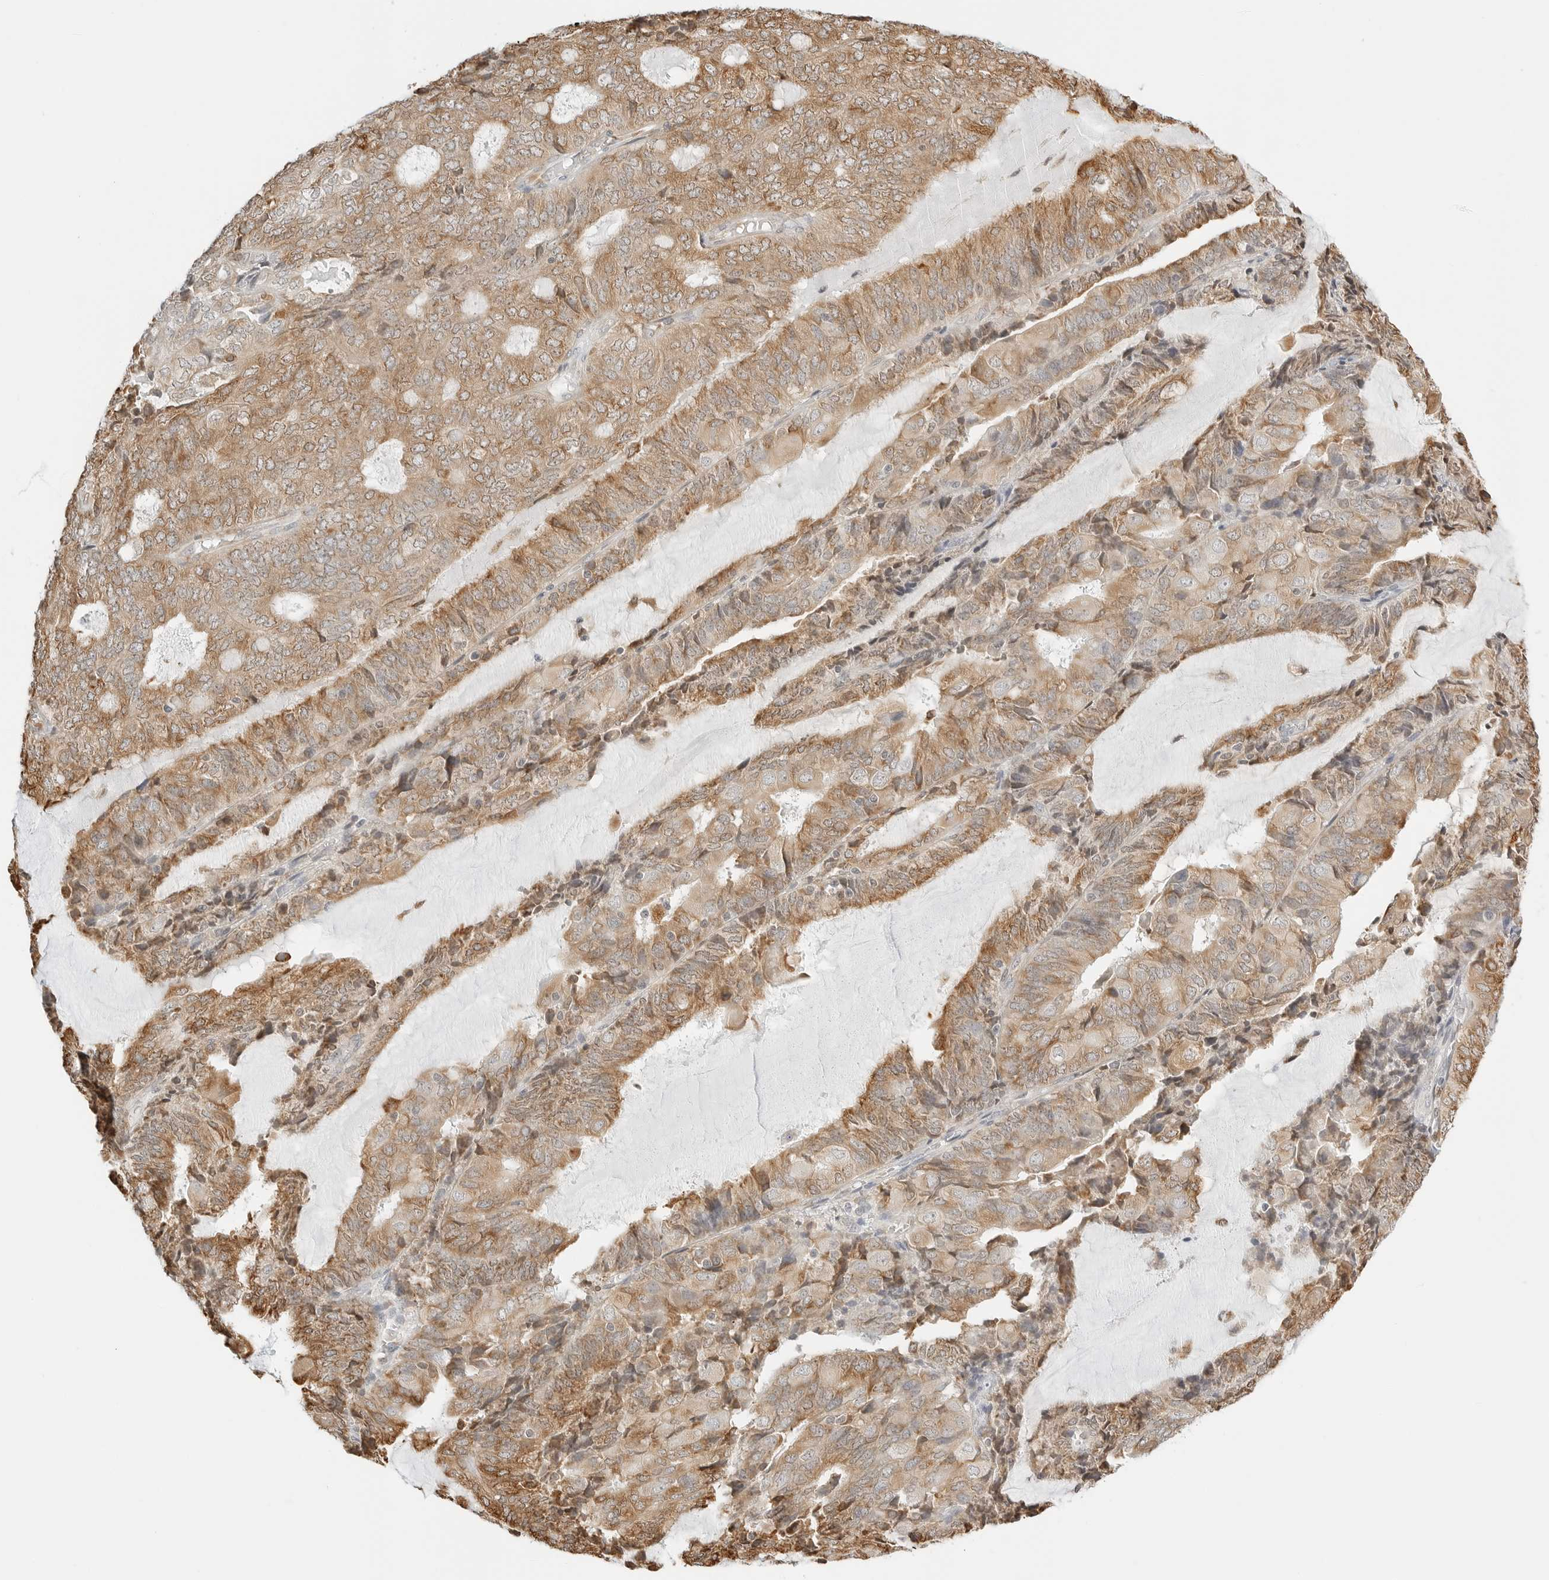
{"staining": {"intensity": "moderate", "quantity": ">75%", "location": "cytoplasmic/membranous"}, "tissue": "endometrial cancer", "cell_type": "Tumor cells", "image_type": "cancer", "snomed": [{"axis": "morphology", "description": "Adenocarcinoma, NOS"}, {"axis": "topography", "description": "Endometrium"}], "caption": "Moderate cytoplasmic/membranous positivity for a protein is appreciated in about >75% of tumor cells of endometrial cancer (adenocarcinoma) using immunohistochemistry (IHC).", "gene": "THEM4", "patient": {"sex": "female", "age": 81}}